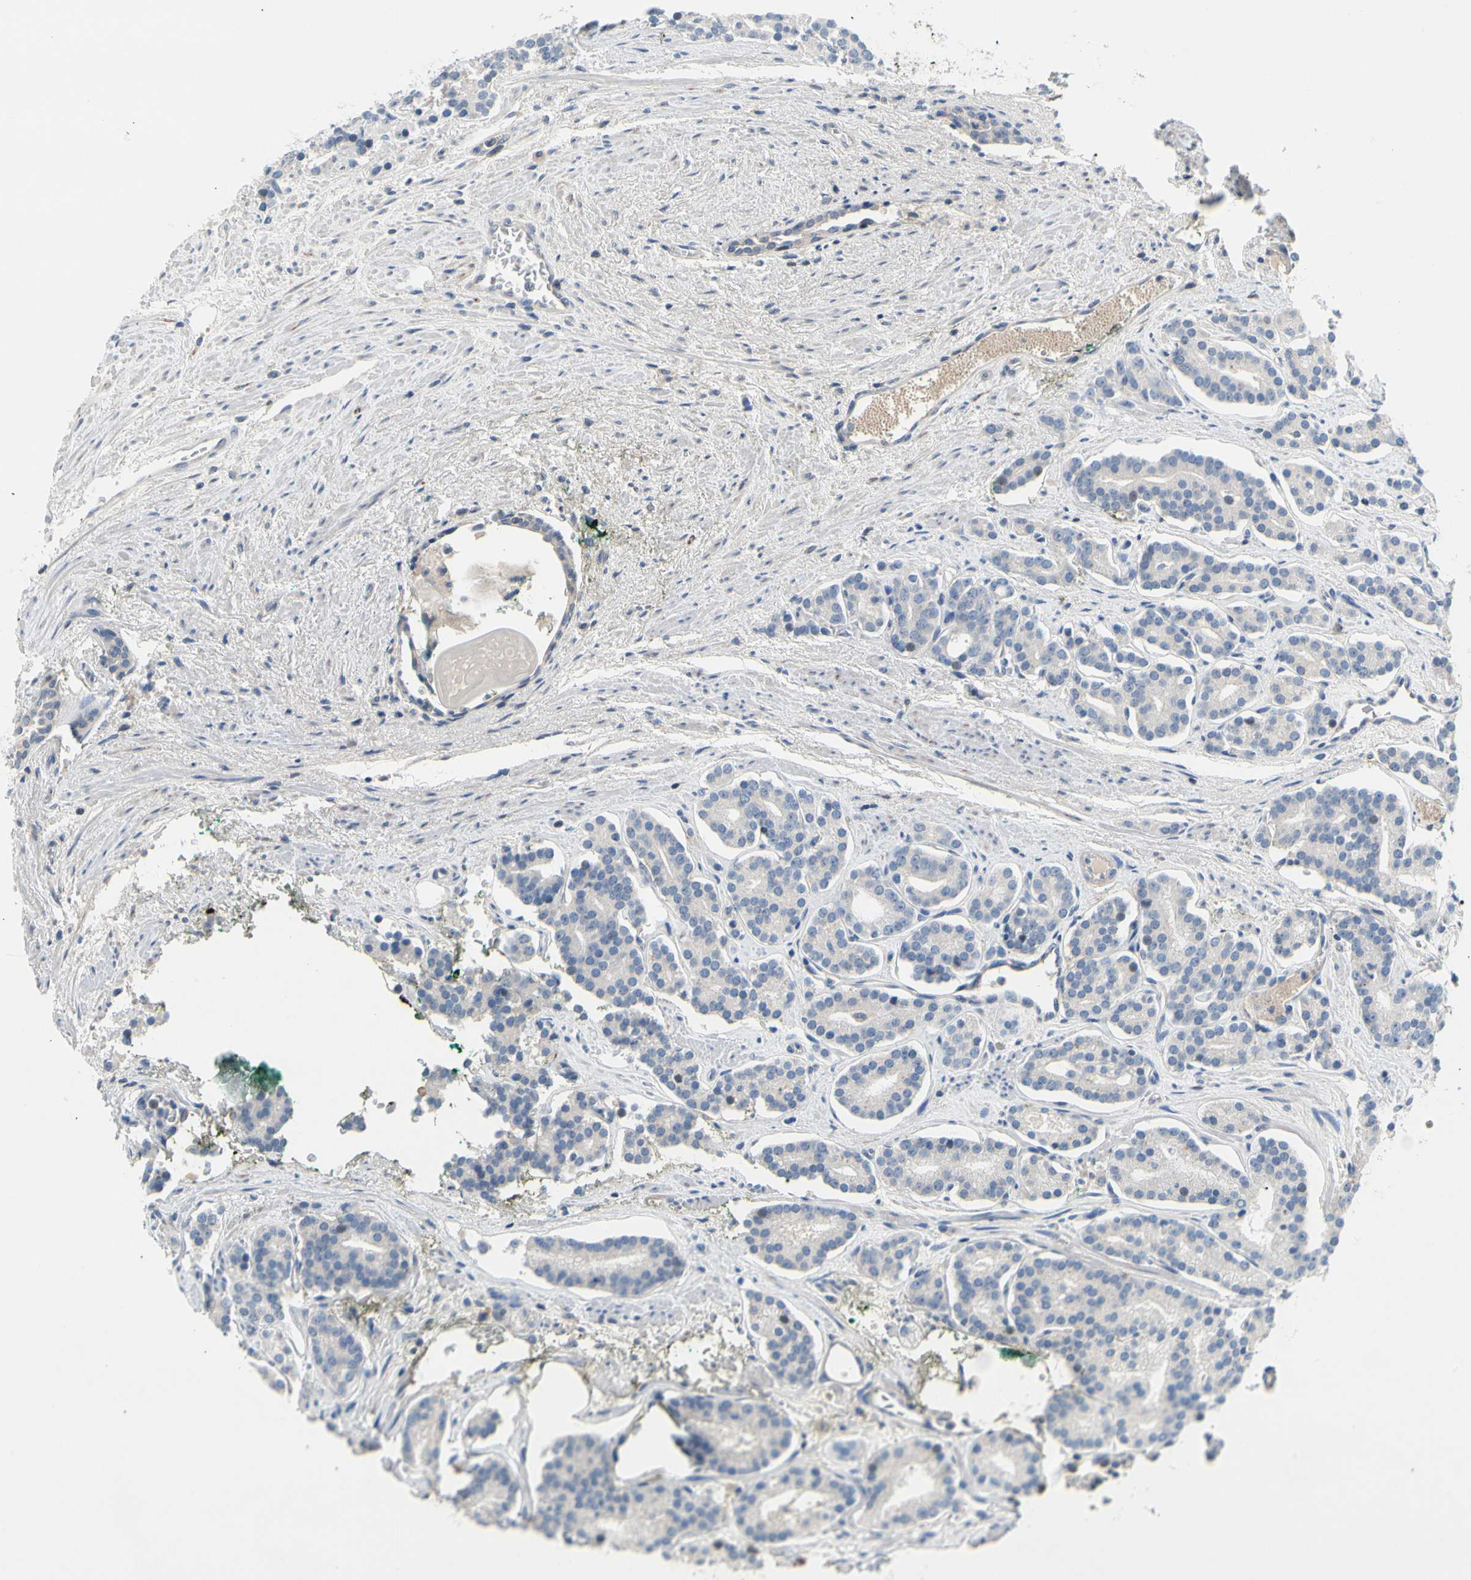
{"staining": {"intensity": "negative", "quantity": "none", "location": "none"}, "tissue": "prostate cancer", "cell_type": "Tumor cells", "image_type": "cancer", "snomed": [{"axis": "morphology", "description": "Adenocarcinoma, Low grade"}, {"axis": "topography", "description": "Prostate"}], "caption": "DAB (3,3'-diaminobenzidine) immunohistochemical staining of human adenocarcinoma (low-grade) (prostate) demonstrates no significant positivity in tumor cells.", "gene": "CCM2L", "patient": {"sex": "male", "age": 63}}